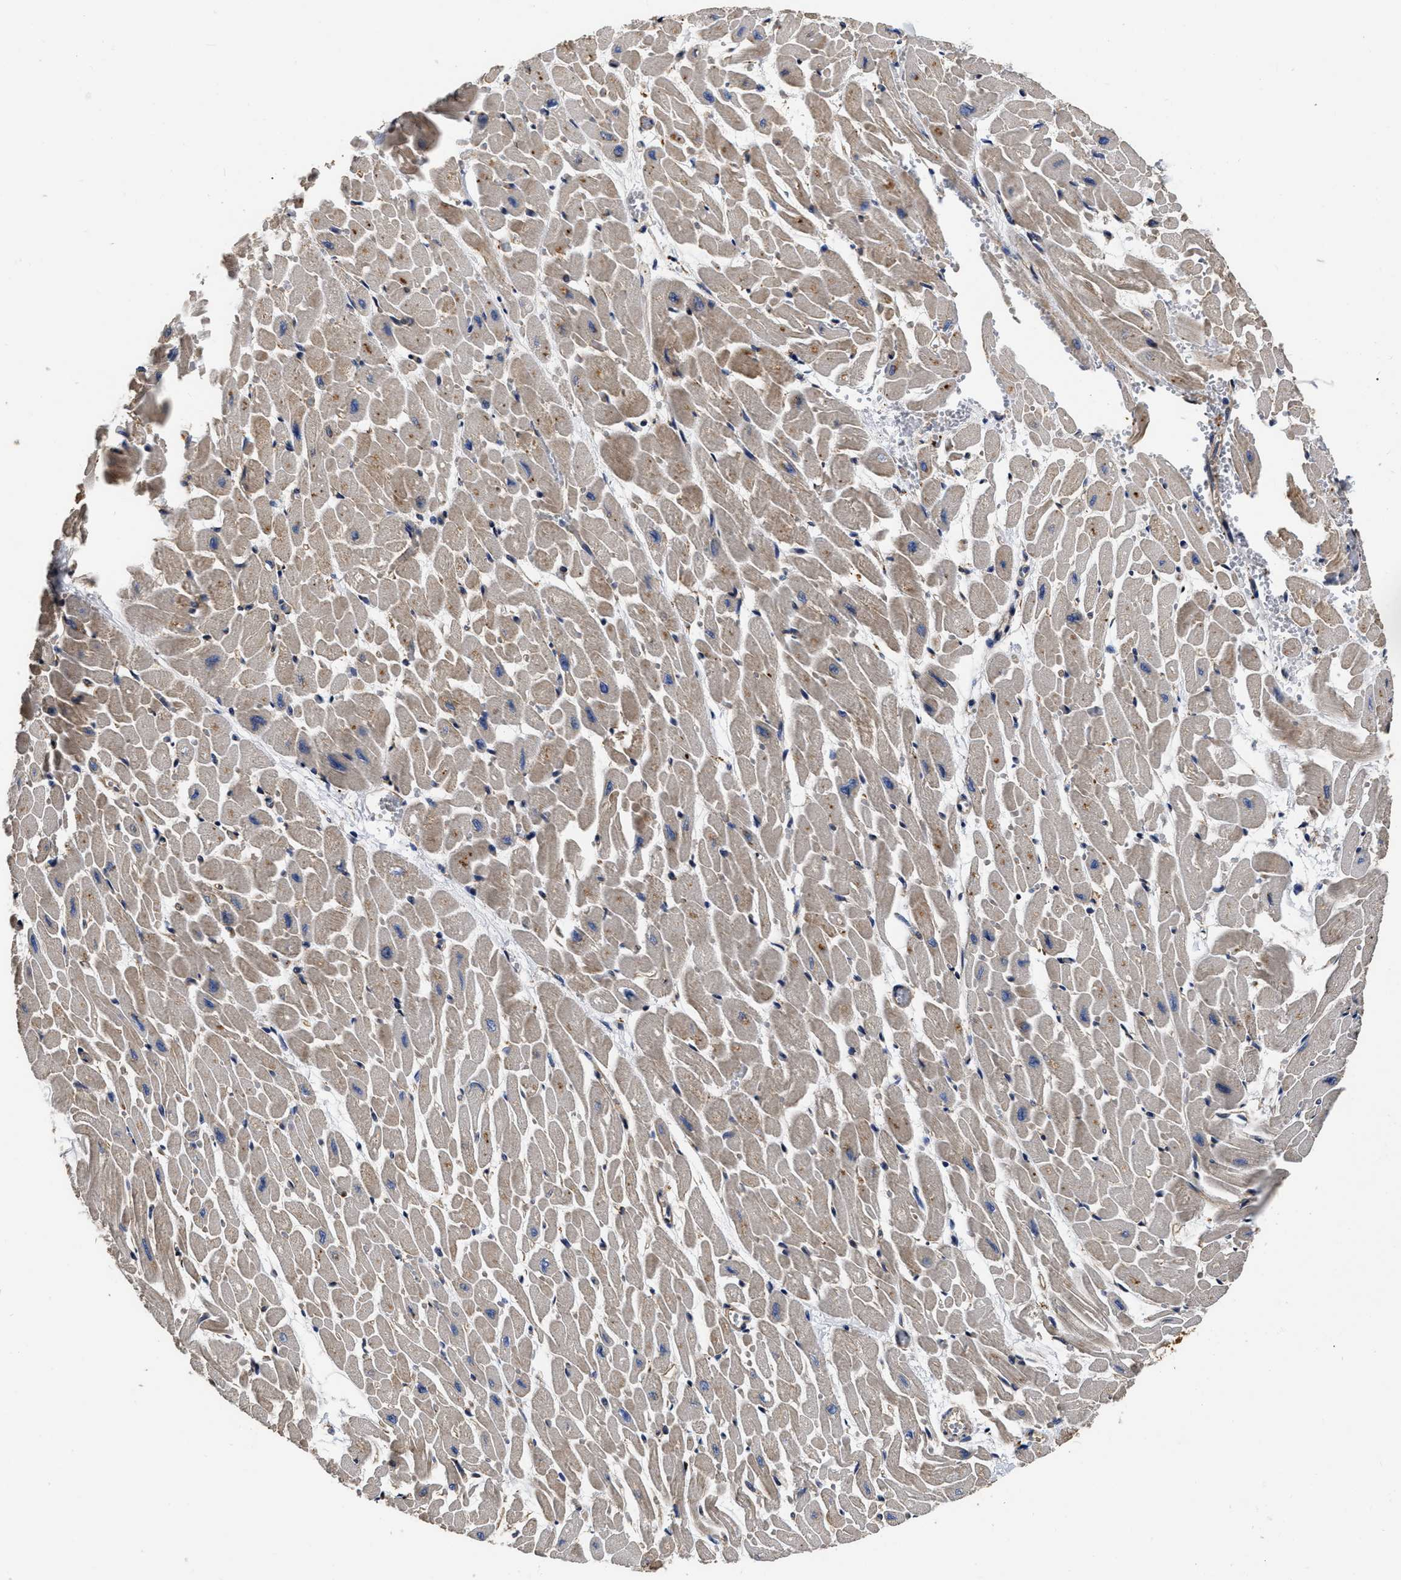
{"staining": {"intensity": "moderate", "quantity": "25%-75%", "location": "cytoplasmic/membranous"}, "tissue": "heart muscle", "cell_type": "Cardiomyocytes", "image_type": "normal", "snomed": [{"axis": "morphology", "description": "Normal tissue, NOS"}, {"axis": "topography", "description": "Heart"}], "caption": "Protein staining by immunohistochemistry (IHC) exhibits moderate cytoplasmic/membranous positivity in approximately 25%-75% of cardiomyocytes in unremarkable heart muscle.", "gene": "ABCG8", "patient": {"sex": "male", "age": 45}}